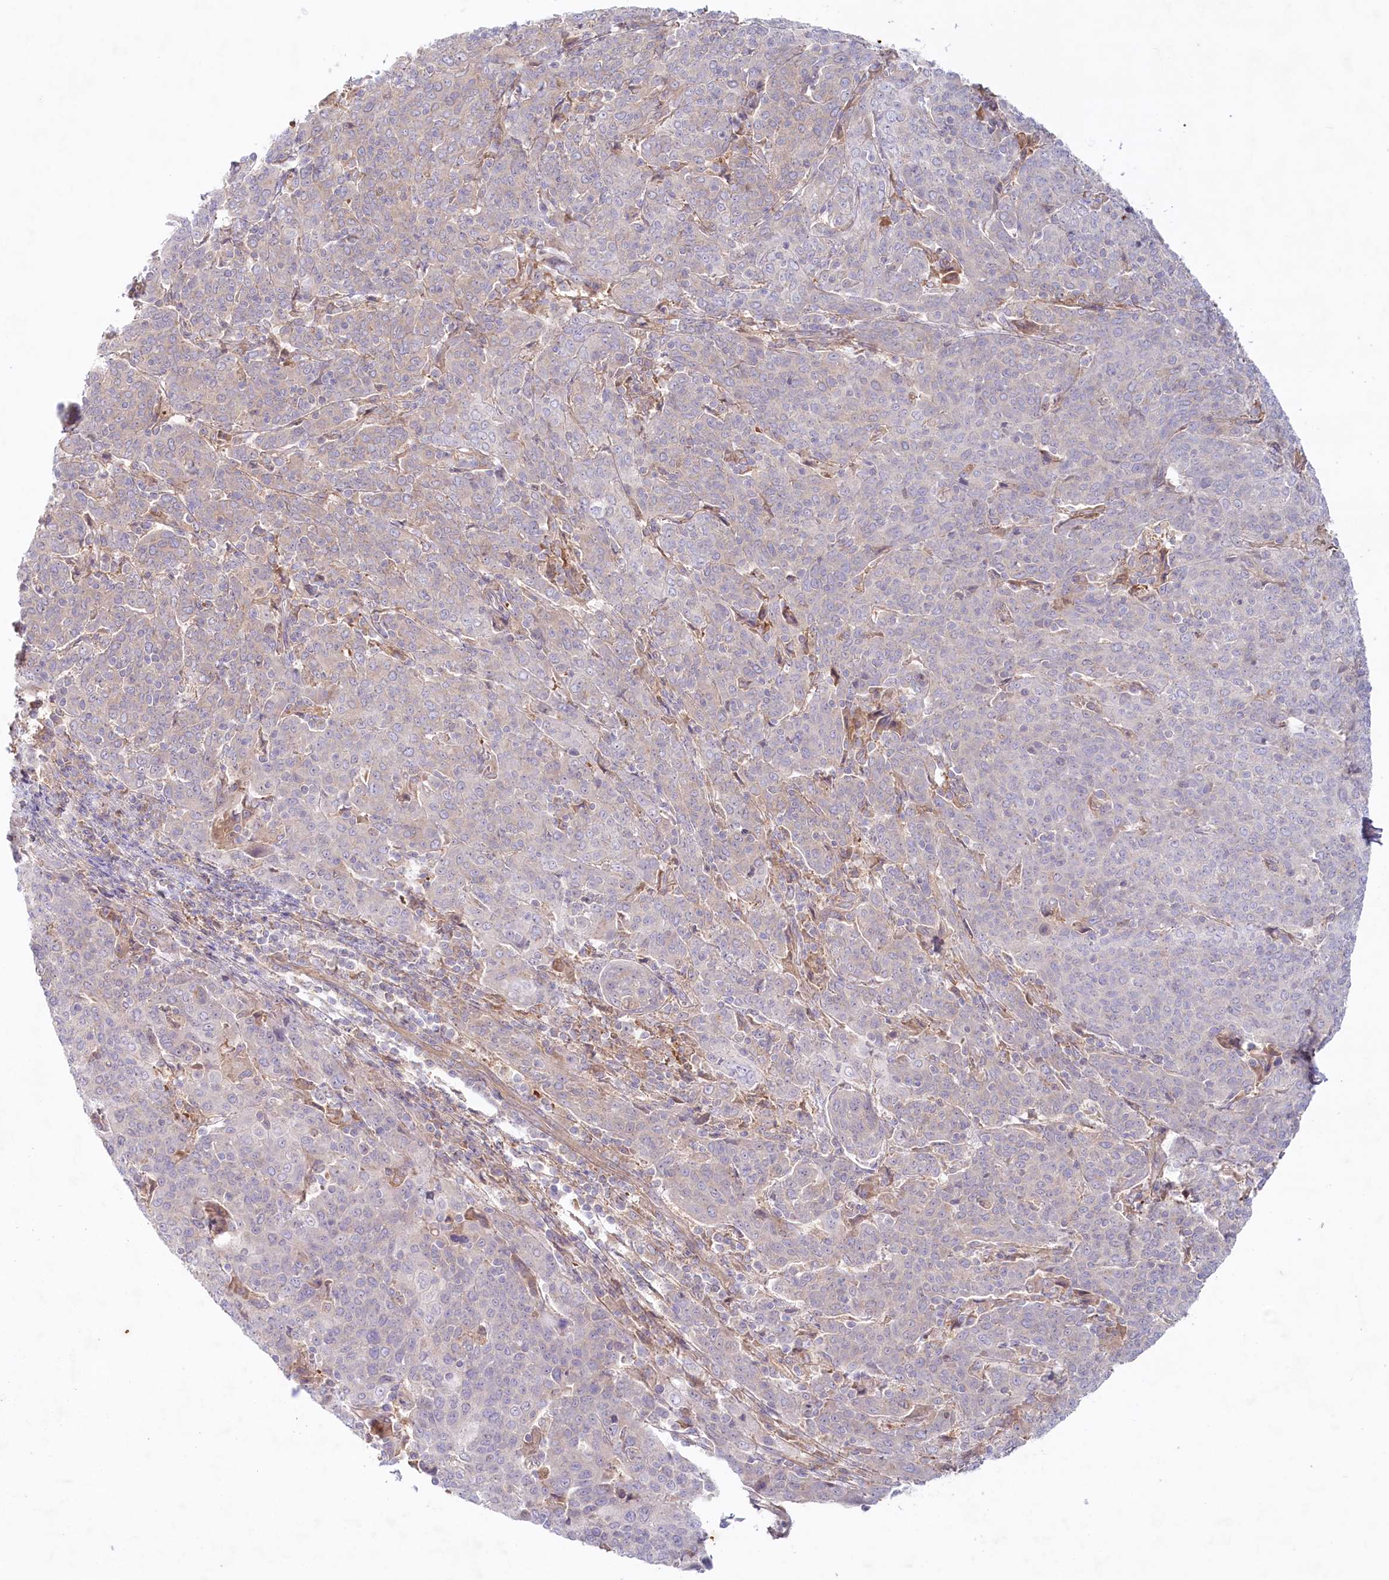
{"staining": {"intensity": "weak", "quantity": "<25%", "location": "cytoplasmic/membranous"}, "tissue": "cervical cancer", "cell_type": "Tumor cells", "image_type": "cancer", "snomed": [{"axis": "morphology", "description": "Squamous cell carcinoma, NOS"}, {"axis": "topography", "description": "Cervix"}], "caption": "The histopathology image shows no significant expression in tumor cells of cervical cancer. (Brightfield microscopy of DAB immunohistochemistry (IHC) at high magnification).", "gene": "TNIP1", "patient": {"sex": "female", "age": 67}}